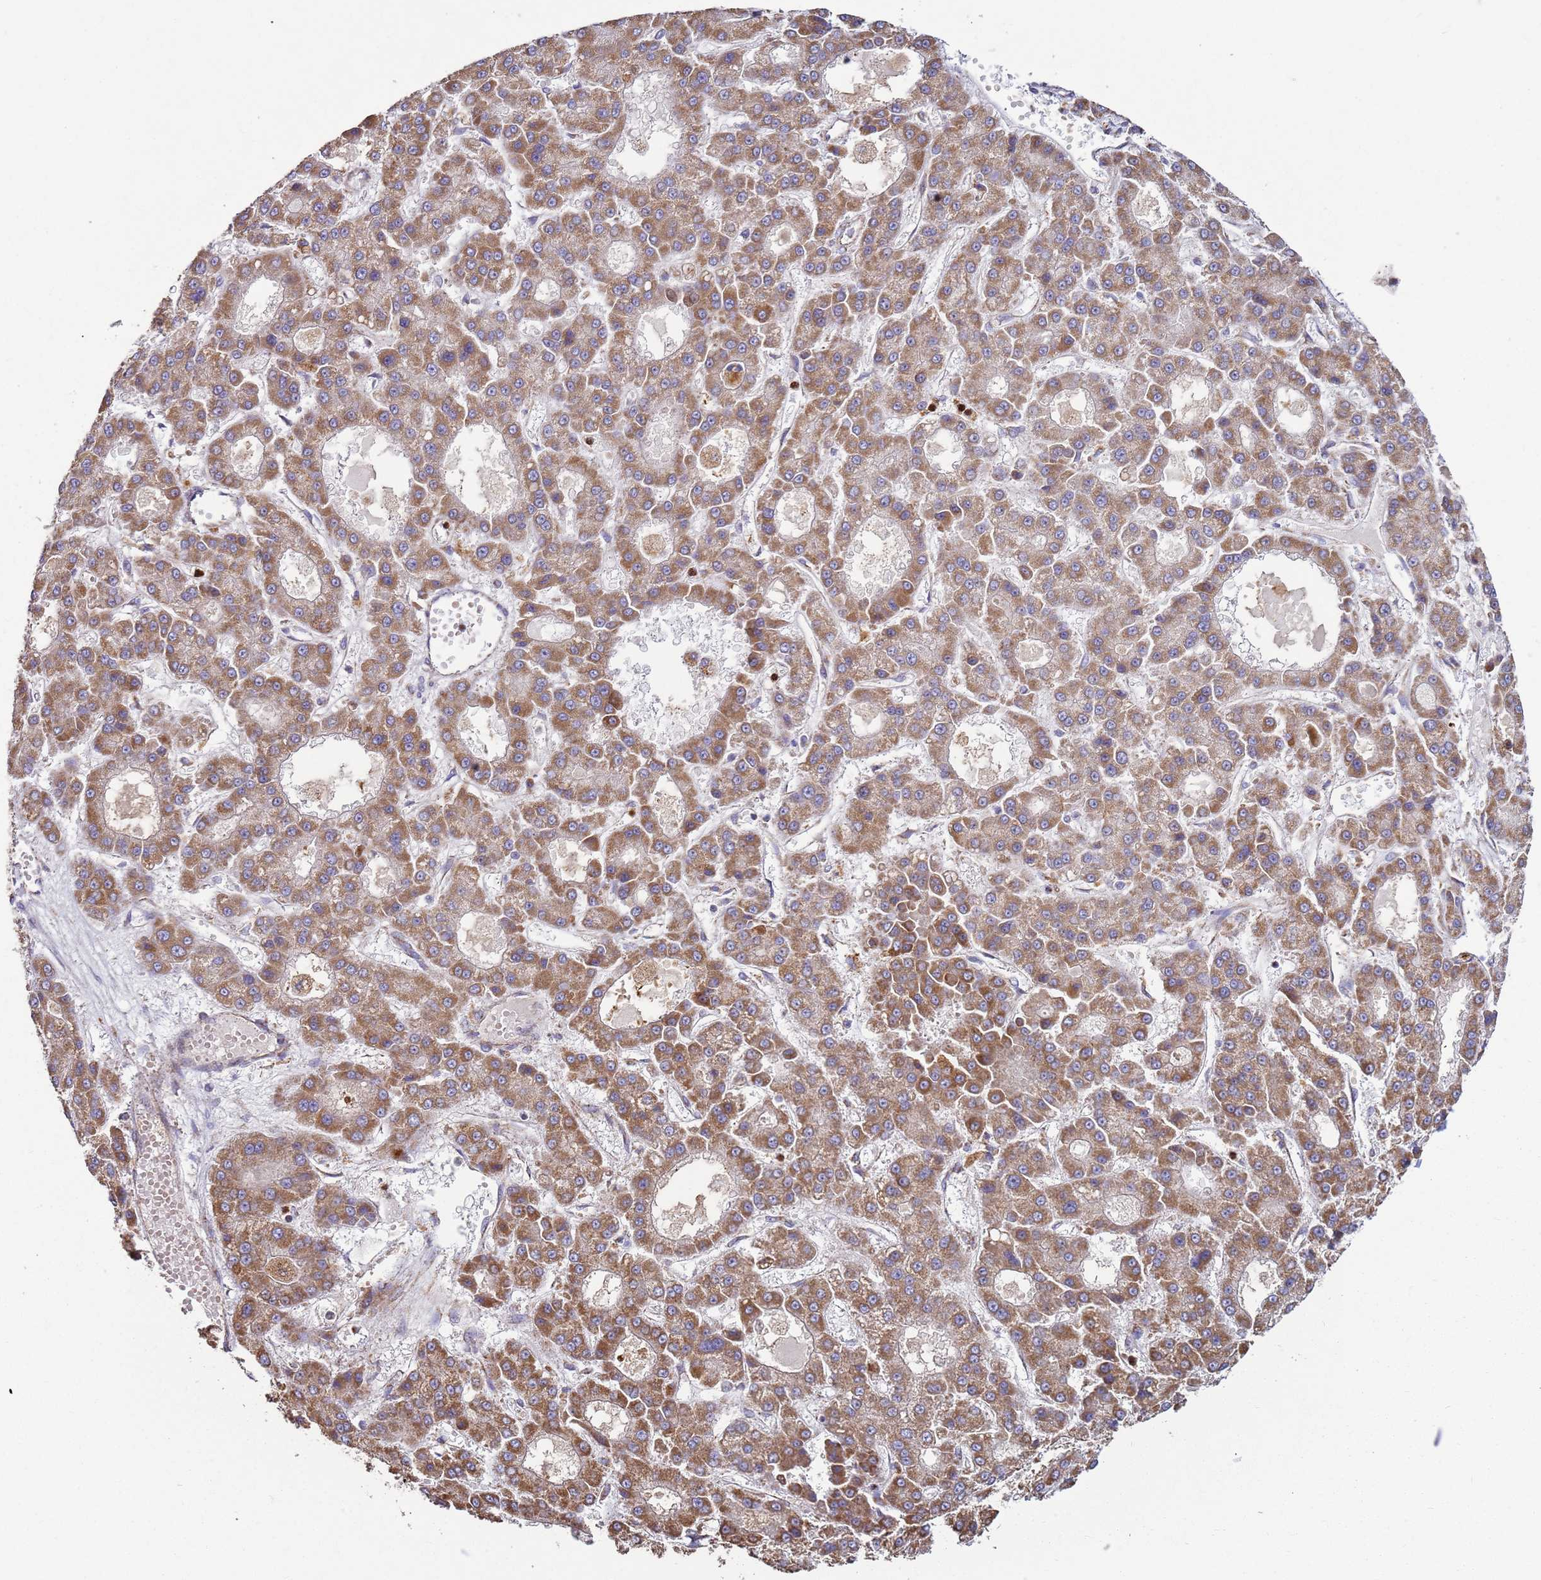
{"staining": {"intensity": "moderate", "quantity": ">75%", "location": "cytoplasmic/membranous"}, "tissue": "liver cancer", "cell_type": "Tumor cells", "image_type": "cancer", "snomed": [{"axis": "morphology", "description": "Carcinoma, Hepatocellular, NOS"}, {"axis": "topography", "description": "Liver"}], "caption": "Protein expression analysis of liver cancer (hepatocellular carcinoma) reveals moderate cytoplasmic/membranous expression in approximately >75% of tumor cells. The staining was performed using DAB (3,3'-diaminobenzidine) to visualize the protein expression in brown, while the nuclei were stained in blue with hematoxylin (Magnification: 20x).", "gene": "FBXO33", "patient": {"sex": "male", "age": 70}}